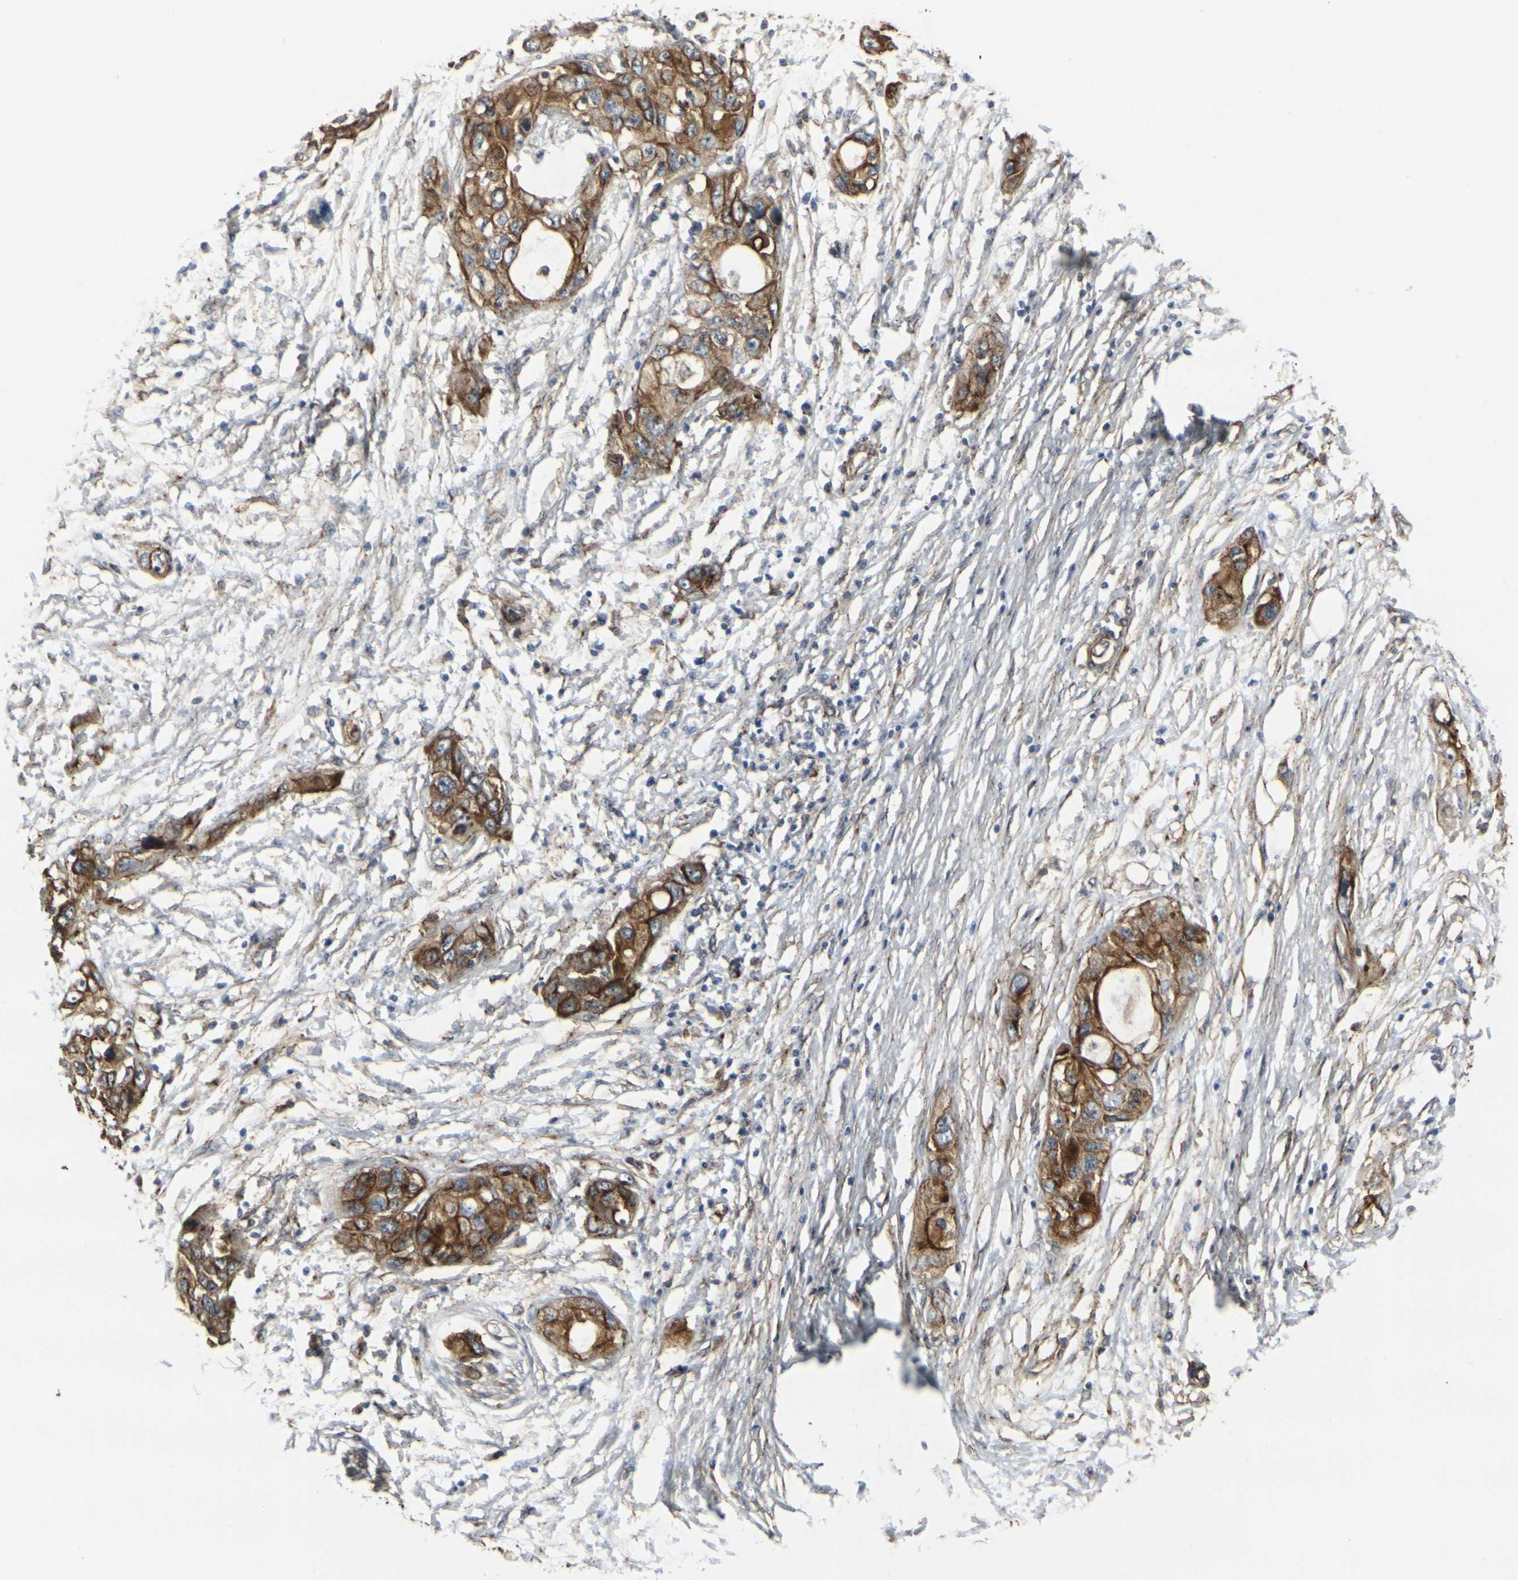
{"staining": {"intensity": "strong", "quantity": ">75%", "location": "cytoplasmic/membranous"}, "tissue": "pancreatic cancer", "cell_type": "Tumor cells", "image_type": "cancer", "snomed": [{"axis": "morphology", "description": "Adenocarcinoma, NOS"}, {"axis": "topography", "description": "Pancreas"}], "caption": "High-power microscopy captured an immunohistochemistry (IHC) micrograph of adenocarcinoma (pancreatic), revealing strong cytoplasmic/membranous positivity in approximately >75% of tumor cells. The staining was performed using DAB, with brown indicating positive protein expression. Nuclei are stained blue with hematoxylin.", "gene": "MYOF", "patient": {"sex": "female", "age": 70}}